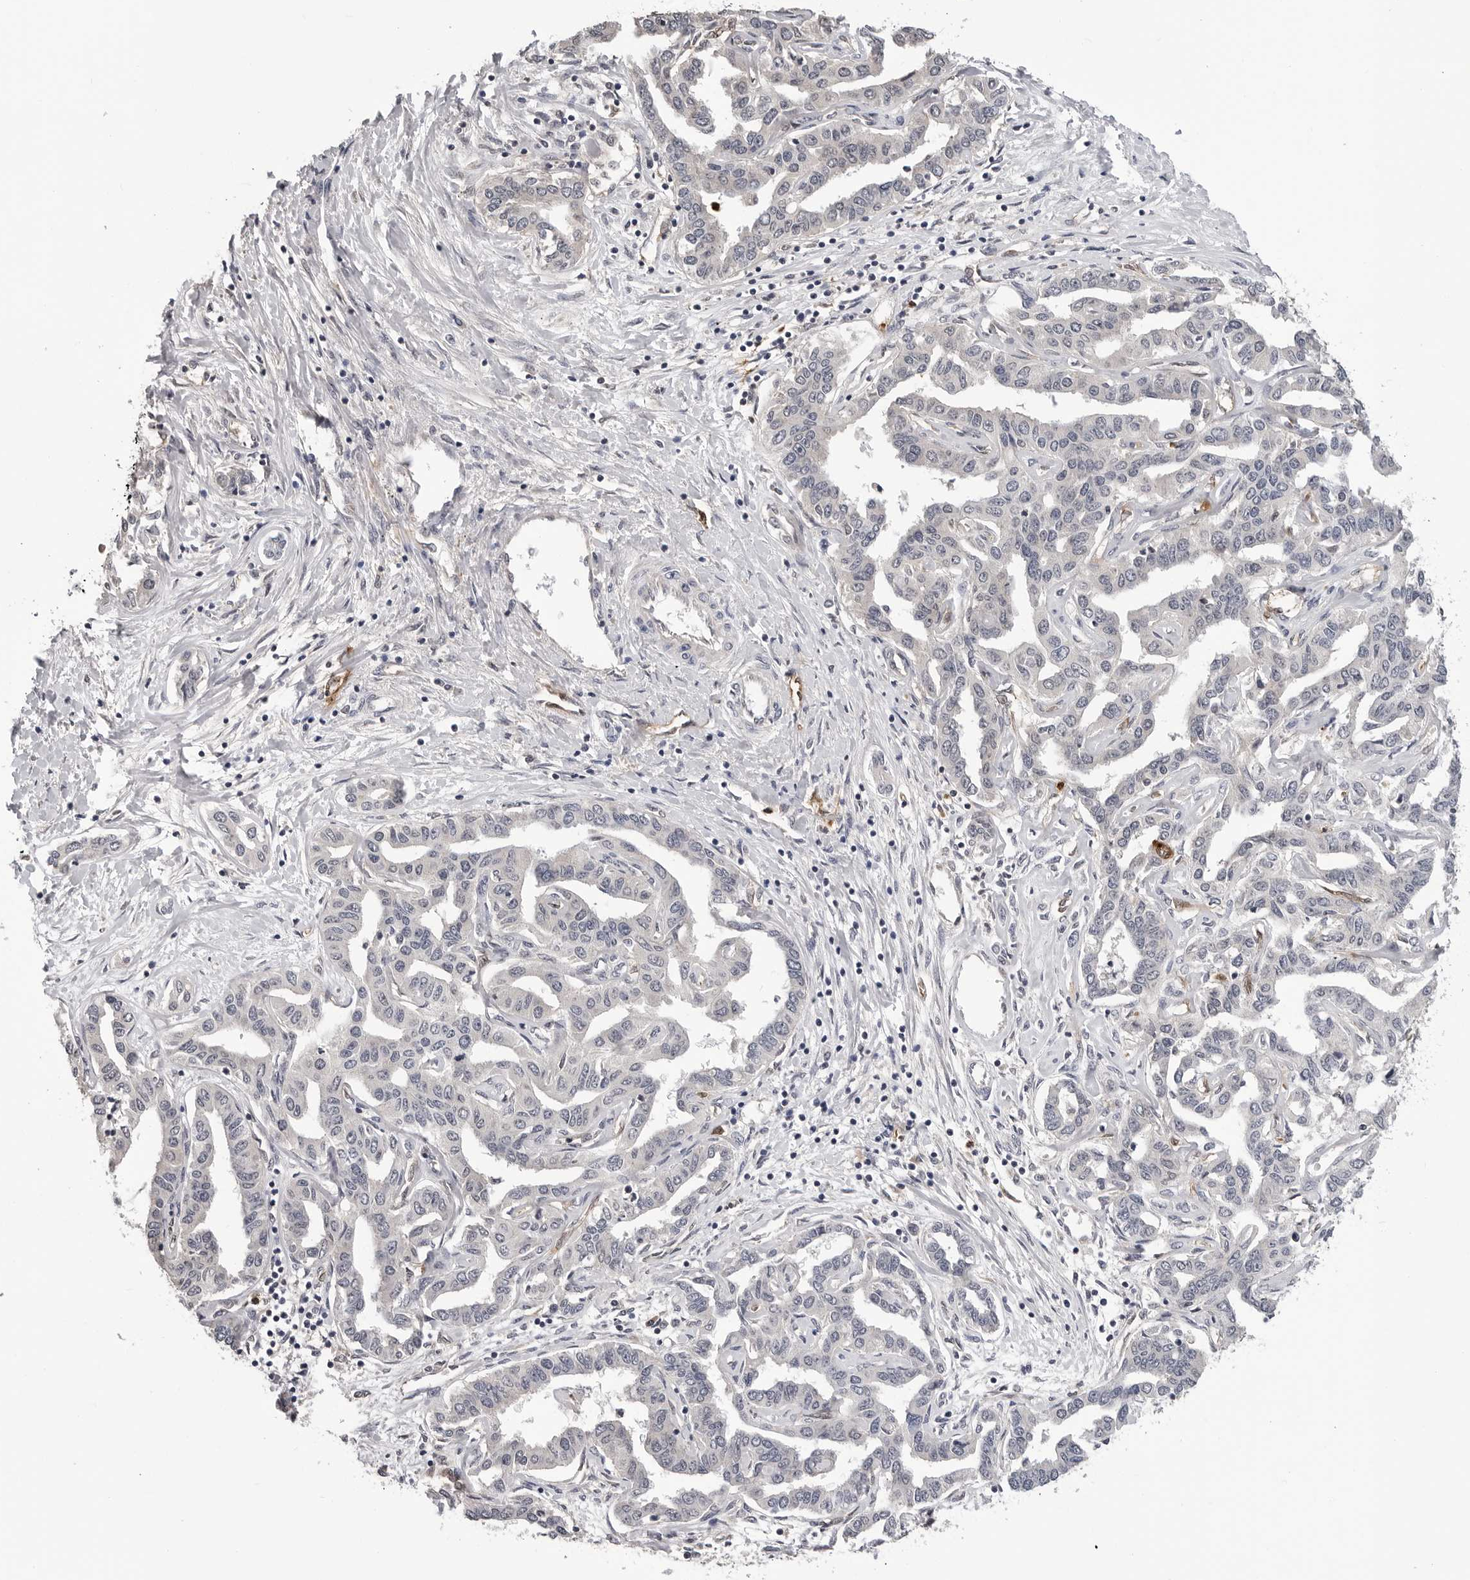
{"staining": {"intensity": "negative", "quantity": "none", "location": "none"}, "tissue": "liver cancer", "cell_type": "Tumor cells", "image_type": "cancer", "snomed": [{"axis": "morphology", "description": "Cholangiocarcinoma"}, {"axis": "topography", "description": "Liver"}], "caption": "Immunohistochemistry of liver cancer (cholangiocarcinoma) demonstrates no staining in tumor cells.", "gene": "TRMT13", "patient": {"sex": "male", "age": 59}}